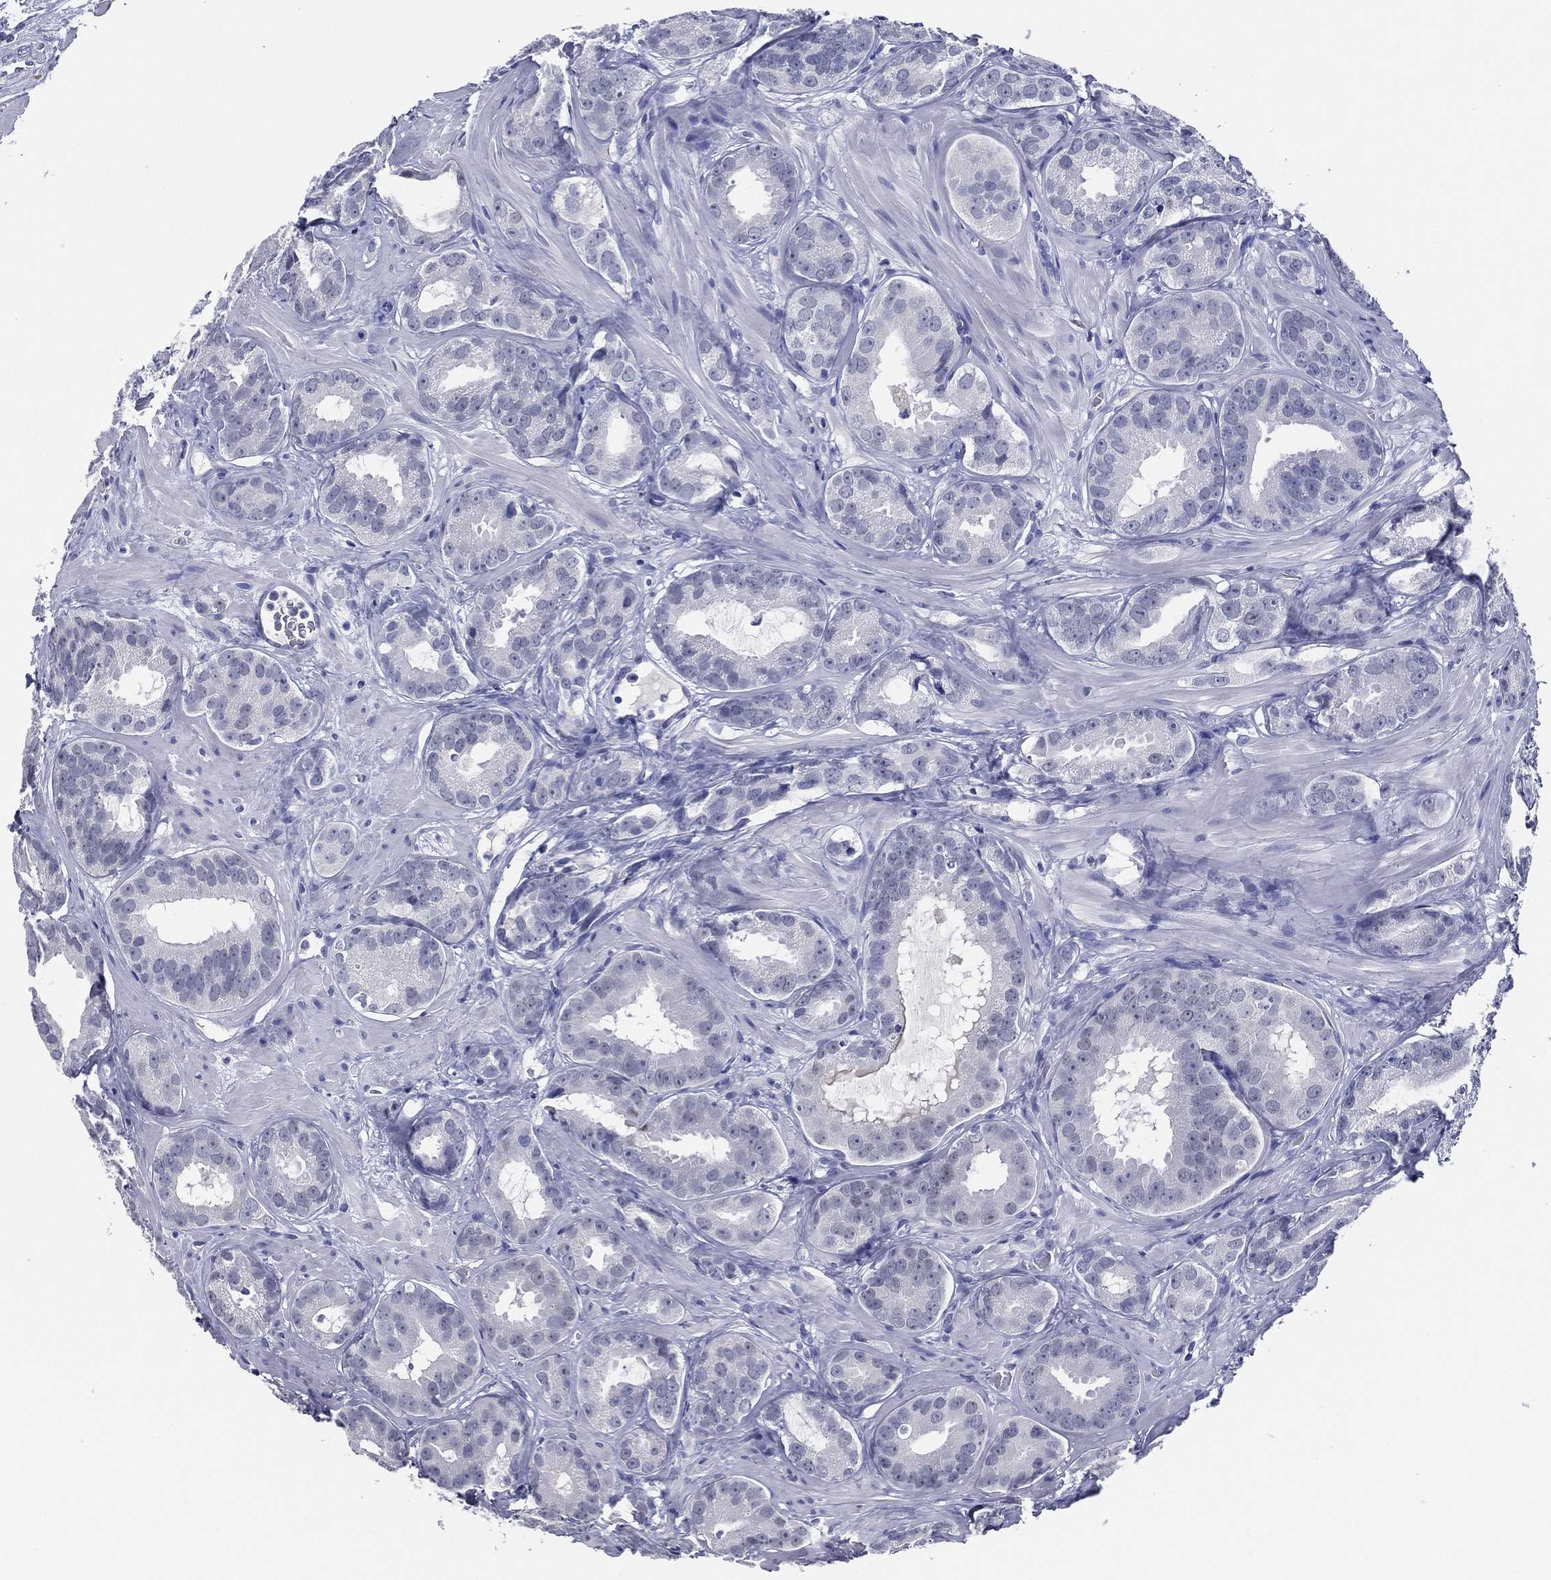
{"staining": {"intensity": "negative", "quantity": "none", "location": "none"}, "tissue": "prostate cancer", "cell_type": "Tumor cells", "image_type": "cancer", "snomed": [{"axis": "morphology", "description": "Adenocarcinoma, NOS"}, {"axis": "topography", "description": "Prostate"}], "caption": "Immunohistochemical staining of human prostate adenocarcinoma reveals no significant staining in tumor cells.", "gene": "TFAP2A", "patient": {"sex": "male", "age": 69}}